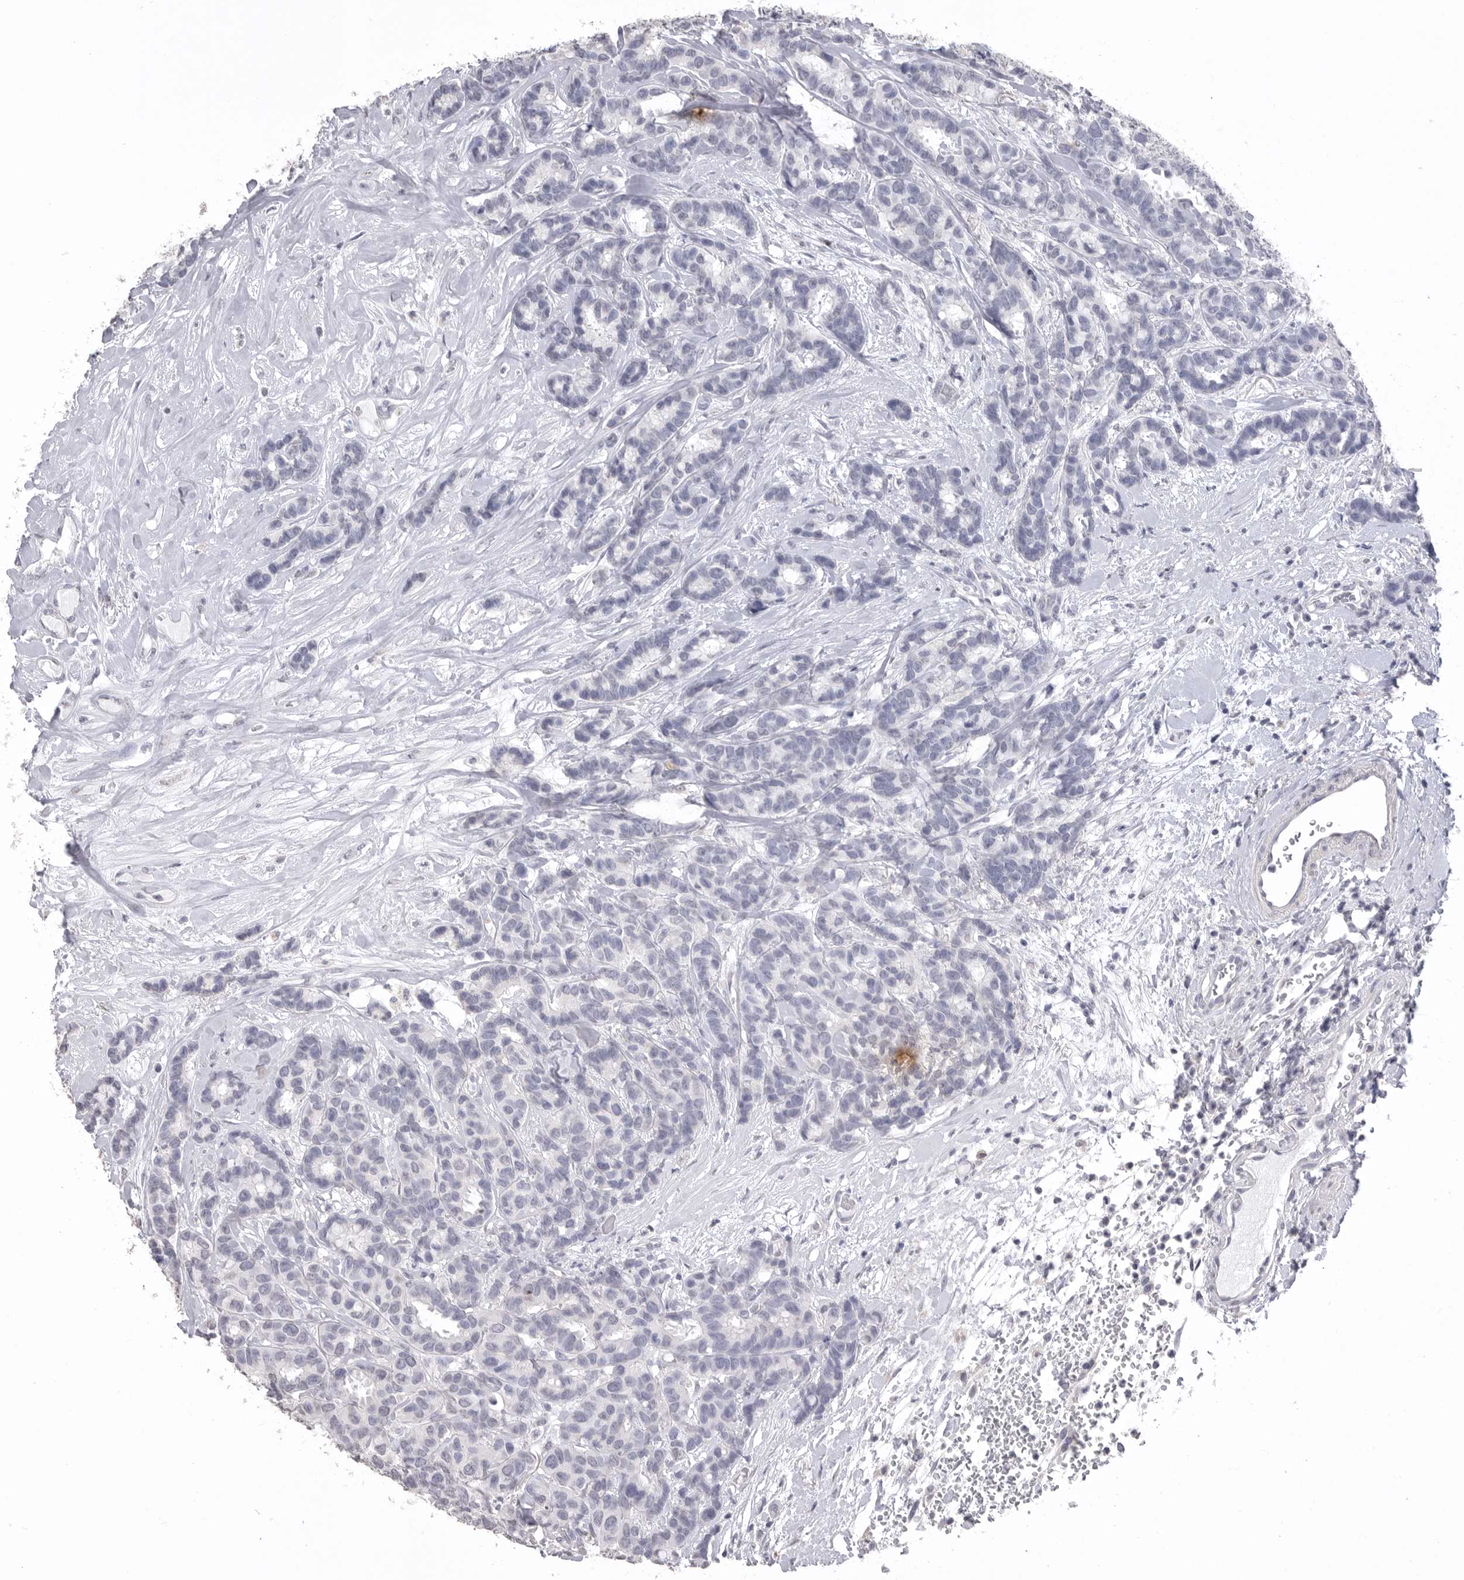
{"staining": {"intensity": "negative", "quantity": "none", "location": "none"}, "tissue": "breast cancer", "cell_type": "Tumor cells", "image_type": "cancer", "snomed": [{"axis": "morphology", "description": "Duct carcinoma"}, {"axis": "topography", "description": "Breast"}], "caption": "Tumor cells show no significant expression in breast cancer (intraductal carcinoma).", "gene": "ICAM5", "patient": {"sex": "female", "age": 87}}